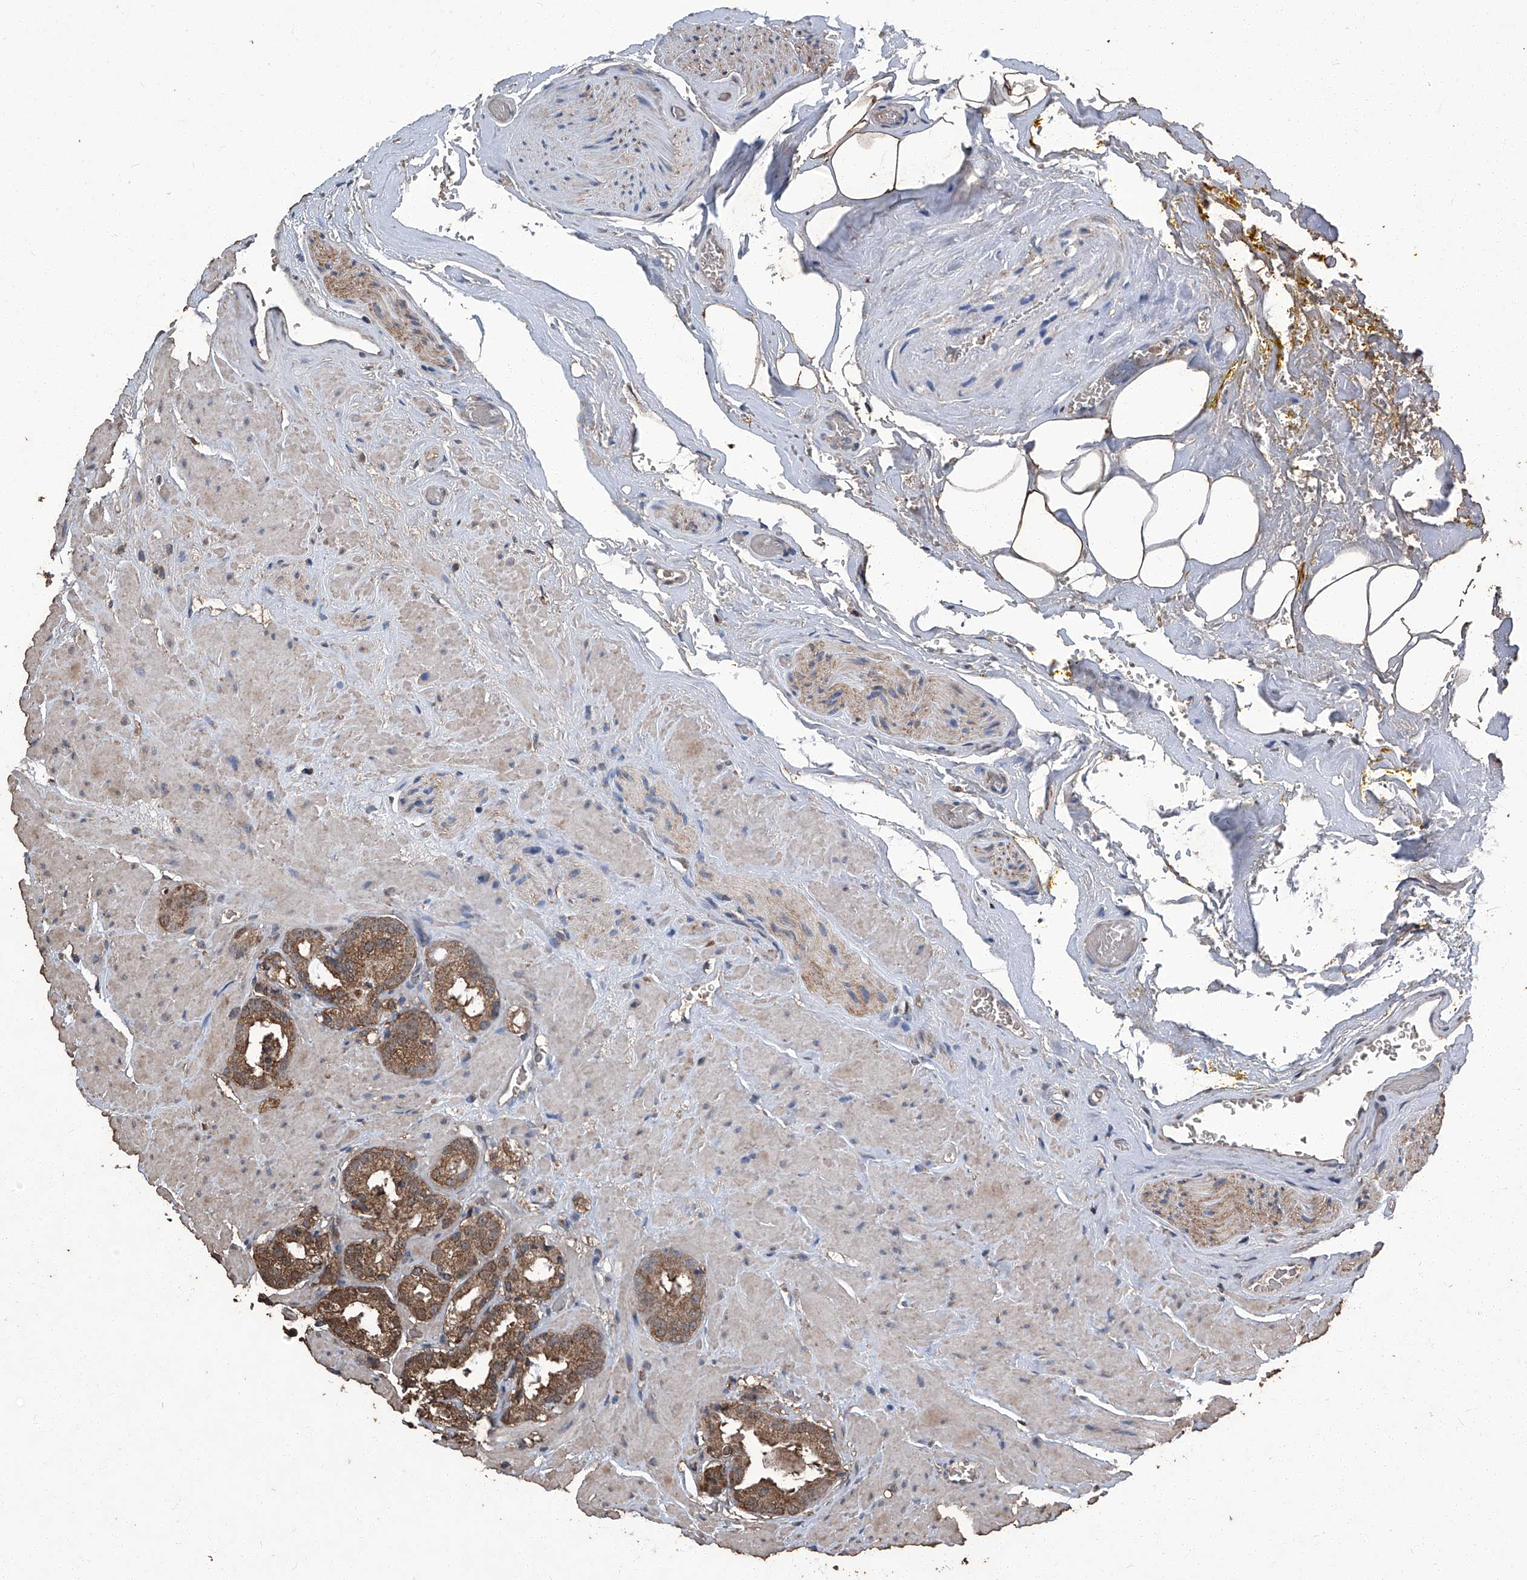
{"staining": {"intensity": "moderate", "quantity": ">75%", "location": "cytoplasmic/membranous"}, "tissue": "prostate cancer", "cell_type": "Tumor cells", "image_type": "cancer", "snomed": [{"axis": "morphology", "description": "Adenocarcinoma, High grade"}, {"axis": "topography", "description": "Prostate"}], "caption": "Prostate cancer (high-grade adenocarcinoma) stained for a protein (brown) reveals moderate cytoplasmic/membranous positive positivity in approximately >75% of tumor cells.", "gene": "STARD7", "patient": {"sex": "male", "age": 64}}